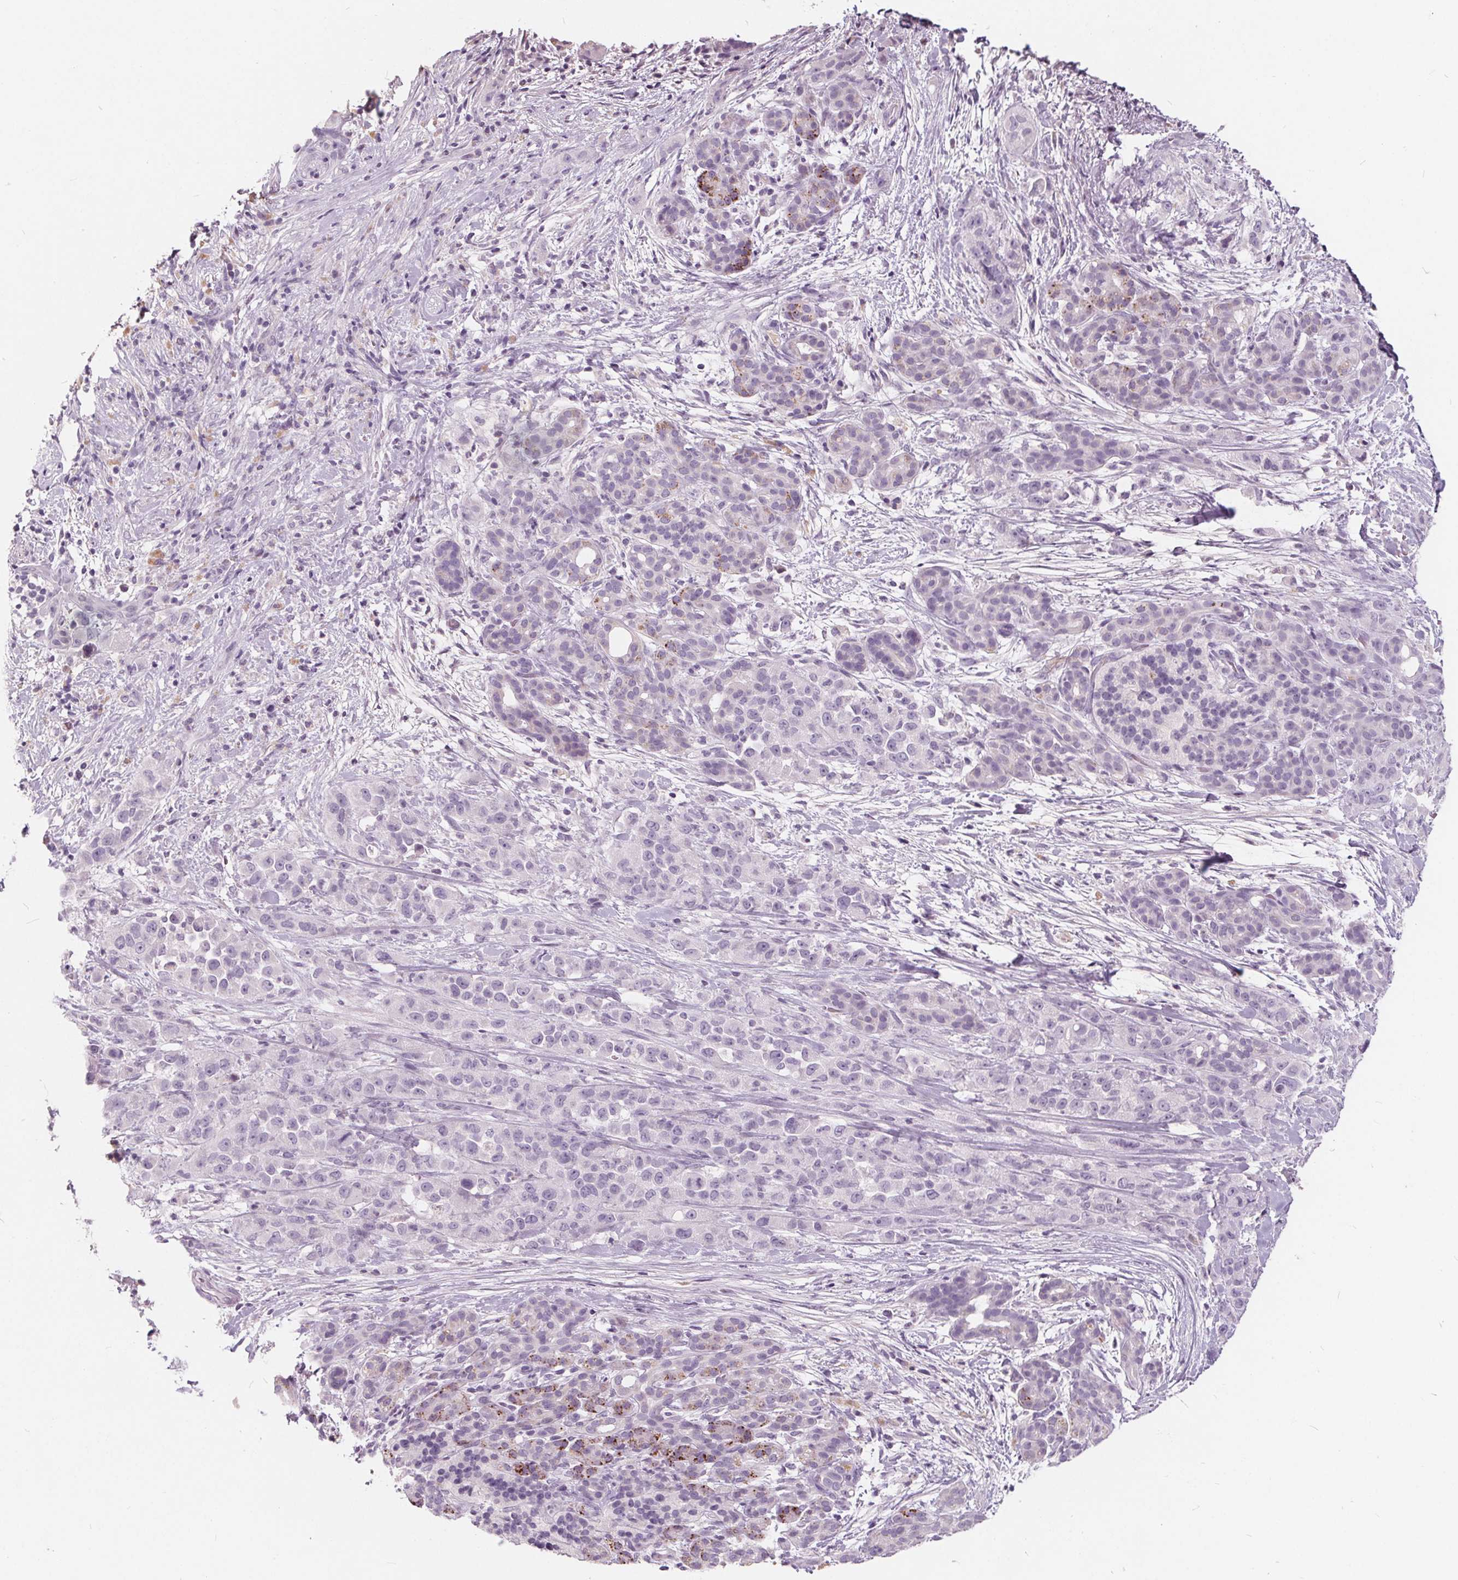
{"staining": {"intensity": "negative", "quantity": "none", "location": "none"}, "tissue": "pancreatic cancer", "cell_type": "Tumor cells", "image_type": "cancer", "snomed": [{"axis": "morphology", "description": "Adenocarcinoma, NOS"}, {"axis": "topography", "description": "Pancreas"}], "caption": "This is an immunohistochemistry (IHC) photomicrograph of human pancreatic cancer. There is no staining in tumor cells.", "gene": "PLA2G2E", "patient": {"sex": "male", "age": 44}}